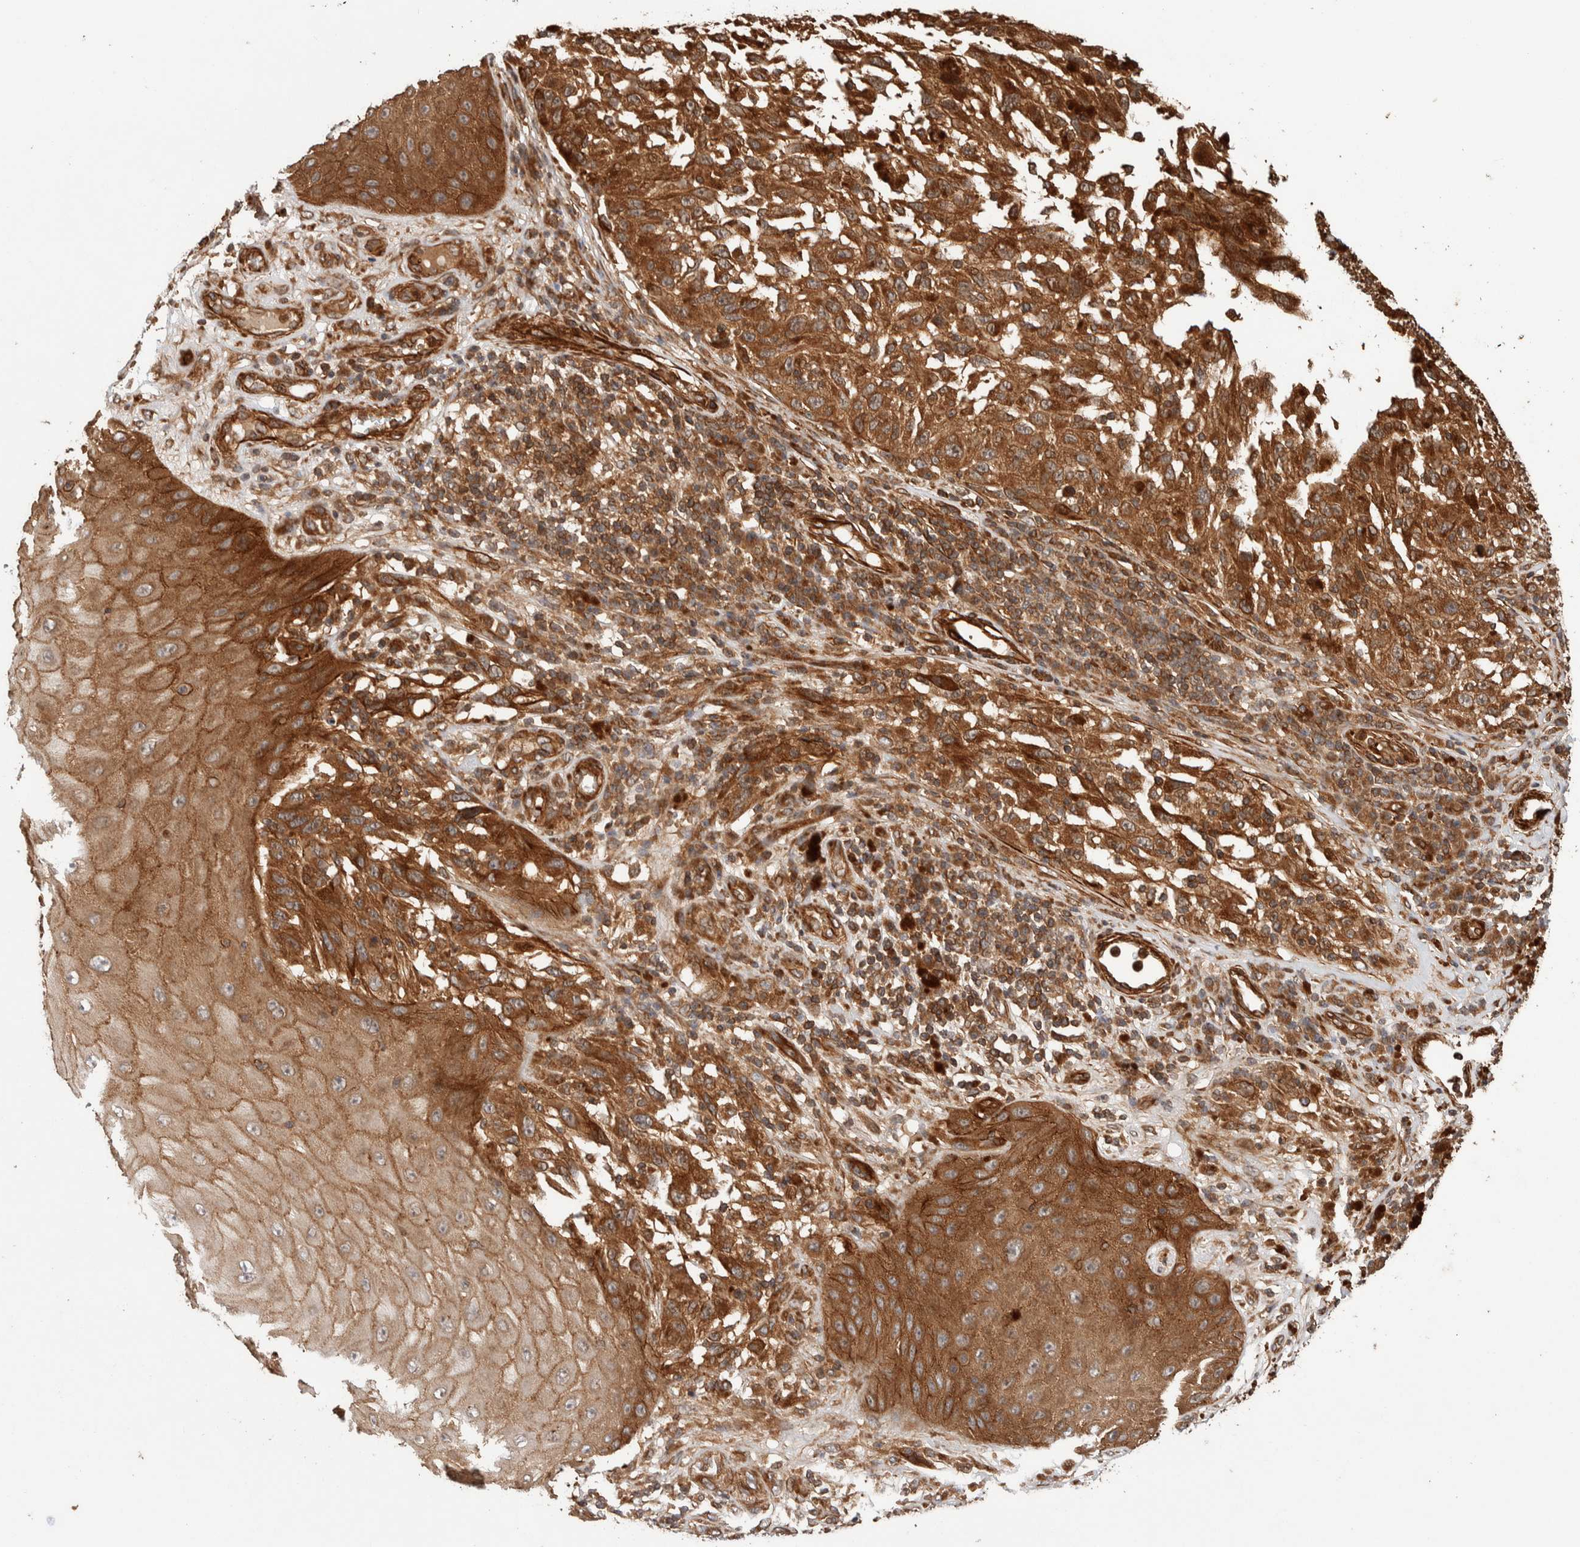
{"staining": {"intensity": "moderate", "quantity": ">75%", "location": "cytoplasmic/membranous"}, "tissue": "melanoma", "cell_type": "Tumor cells", "image_type": "cancer", "snomed": [{"axis": "morphology", "description": "Malignant melanoma, NOS"}, {"axis": "topography", "description": "Skin"}], "caption": "A brown stain highlights moderate cytoplasmic/membranous positivity of a protein in malignant melanoma tumor cells.", "gene": "SYNRG", "patient": {"sex": "female", "age": 73}}